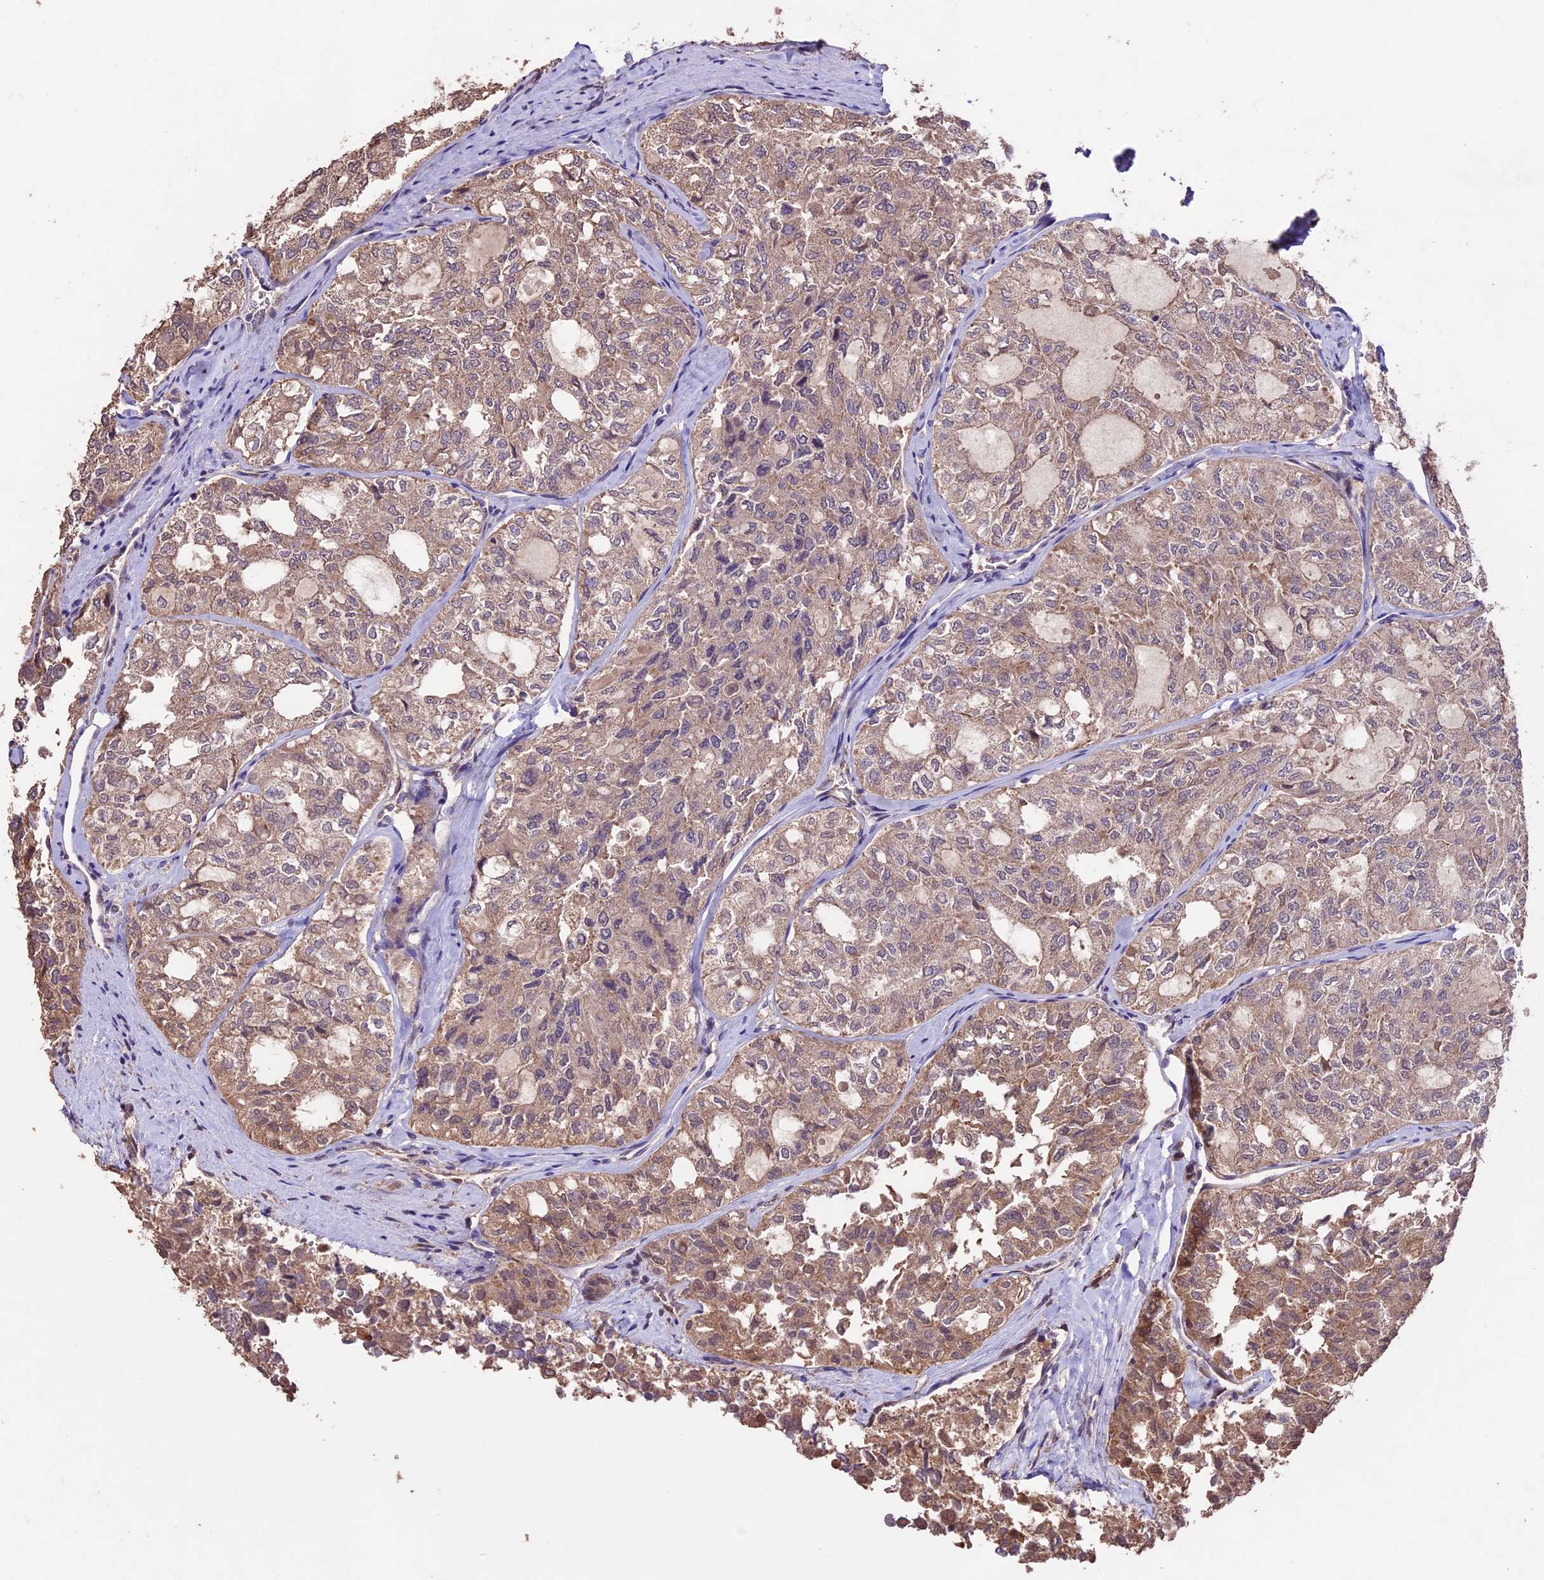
{"staining": {"intensity": "weak", "quantity": ">75%", "location": "cytoplasmic/membranous"}, "tissue": "thyroid cancer", "cell_type": "Tumor cells", "image_type": "cancer", "snomed": [{"axis": "morphology", "description": "Follicular adenoma carcinoma, NOS"}, {"axis": "topography", "description": "Thyroid gland"}], "caption": "About >75% of tumor cells in thyroid cancer display weak cytoplasmic/membranous protein positivity as visualized by brown immunohistochemical staining.", "gene": "DIS3L", "patient": {"sex": "male", "age": 75}}